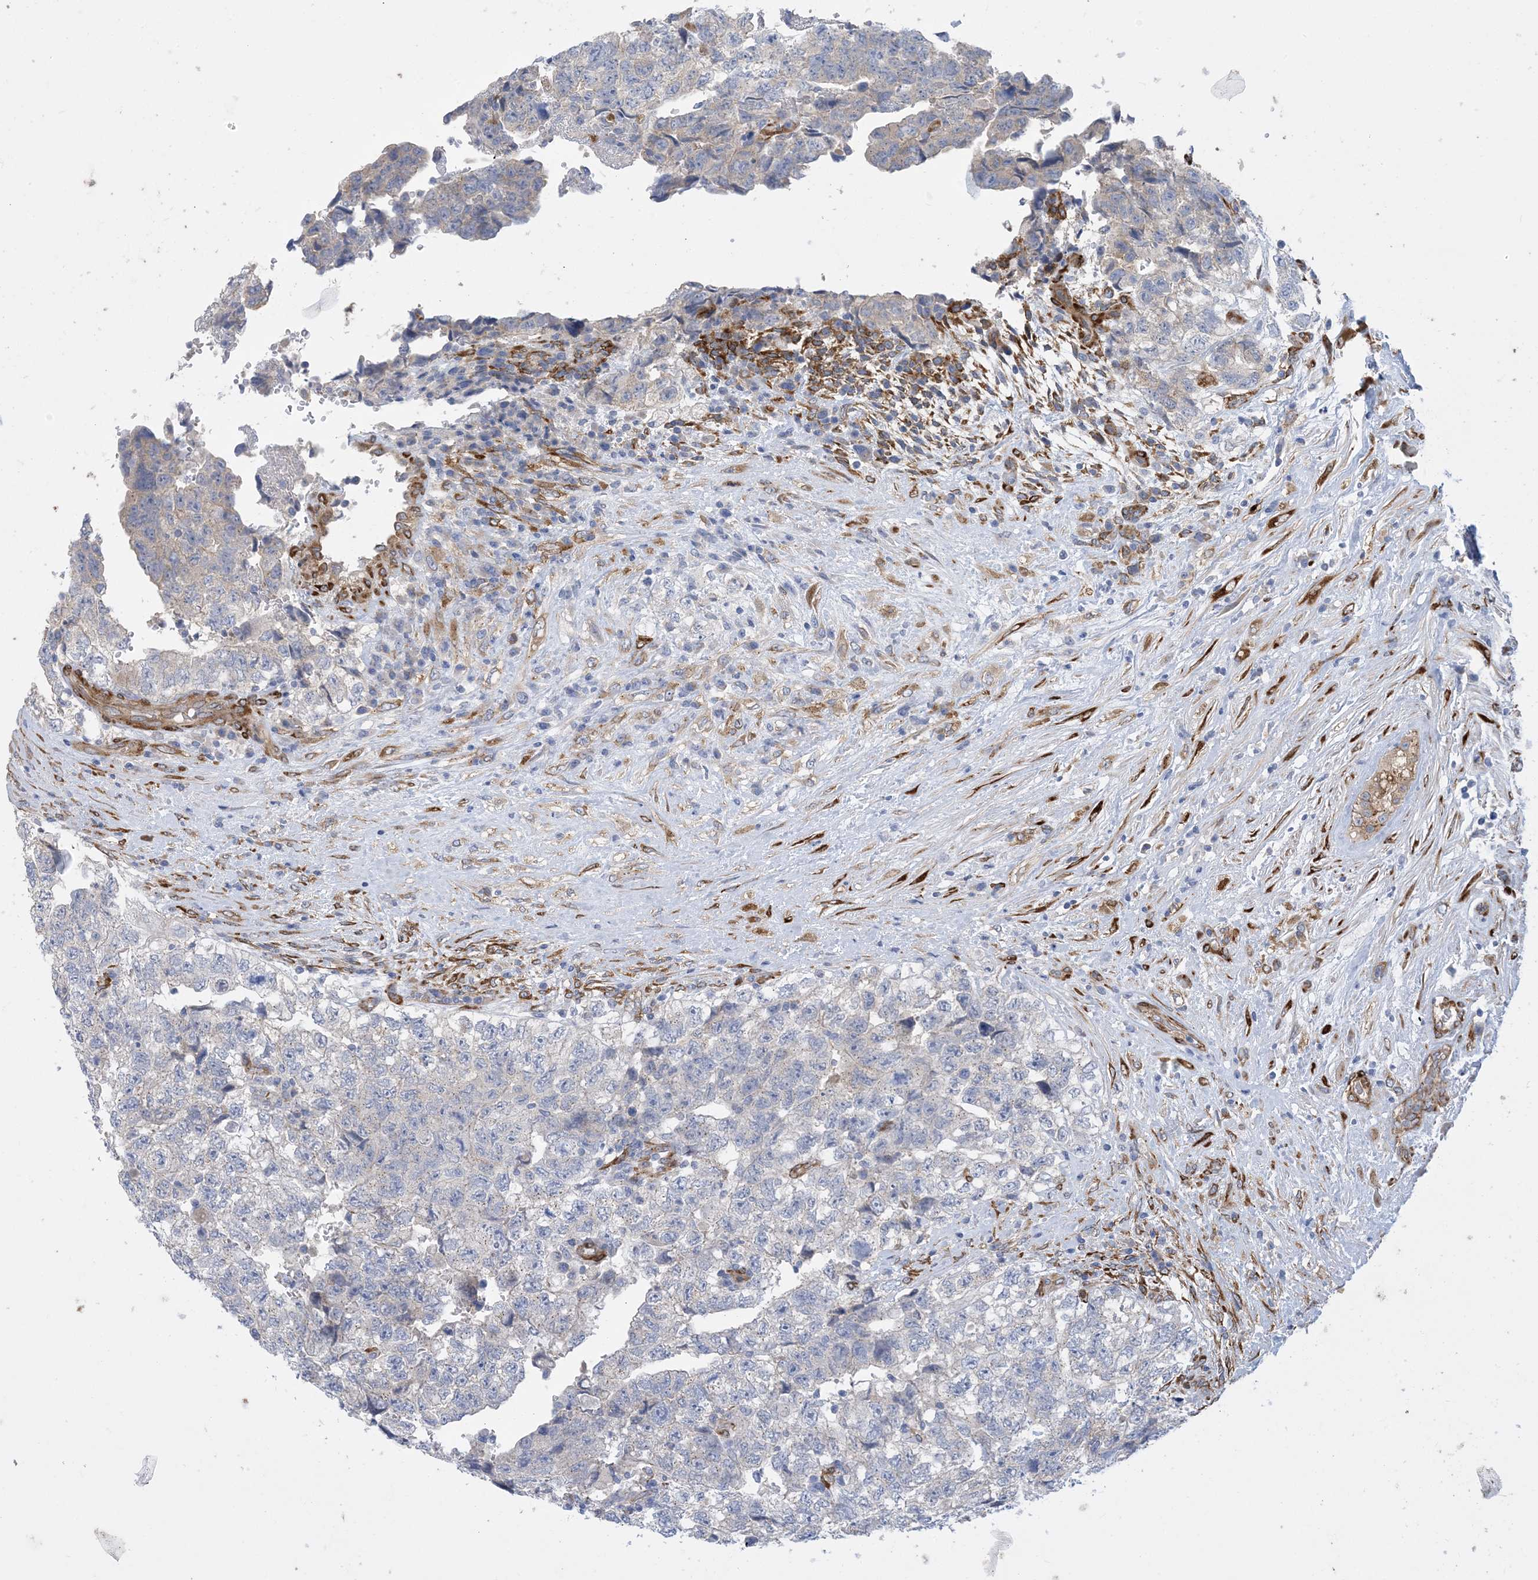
{"staining": {"intensity": "negative", "quantity": "none", "location": "none"}, "tissue": "testis cancer", "cell_type": "Tumor cells", "image_type": "cancer", "snomed": [{"axis": "morphology", "description": "Carcinoma, Embryonal, NOS"}, {"axis": "topography", "description": "Testis"}], "caption": "High magnification brightfield microscopy of testis embryonal carcinoma stained with DAB (brown) and counterstained with hematoxylin (blue): tumor cells show no significant positivity. (IHC, brightfield microscopy, high magnification).", "gene": "RBMS3", "patient": {"sex": "male", "age": 36}}